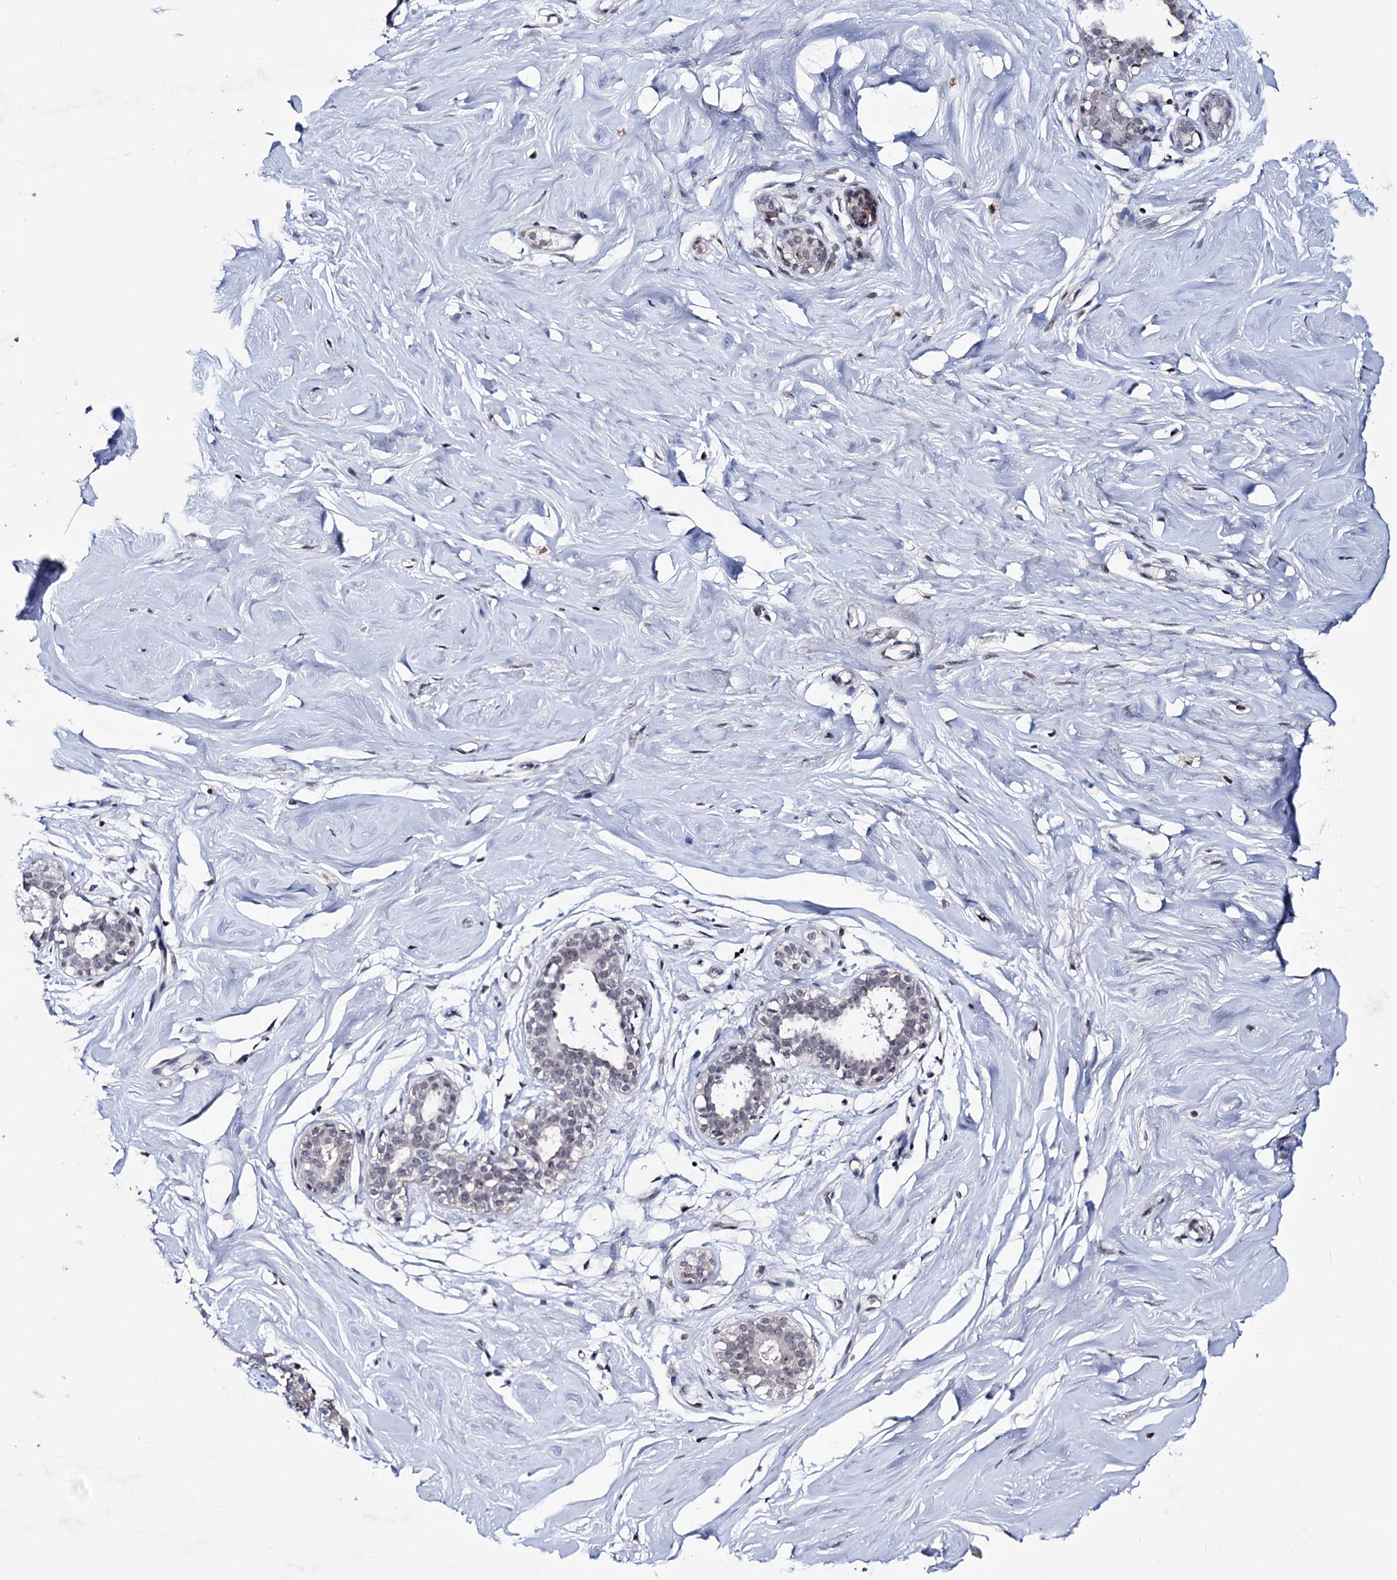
{"staining": {"intensity": "negative", "quantity": "none", "location": "none"}, "tissue": "breast", "cell_type": "Adipocytes", "image_type": "normal", "snomed": [{"axis": "morphology", "description": "Normal tissue, NOS"}, {"axis": "morphology", "description": "Adenoma, NOS"}, {"axis": "topography", "description": "Breast"}], "caption": "High power microscopy micrograph of an immunohistochemistry image of unremarkable breast, revealing no significant expression in adipocytes. (DAB (3,3'-diaminobenzidine) immunohistochemistry (IHC), high magnification).", "gene": "SMCHD1", "patient": {"sex": "female", "age": 23}}